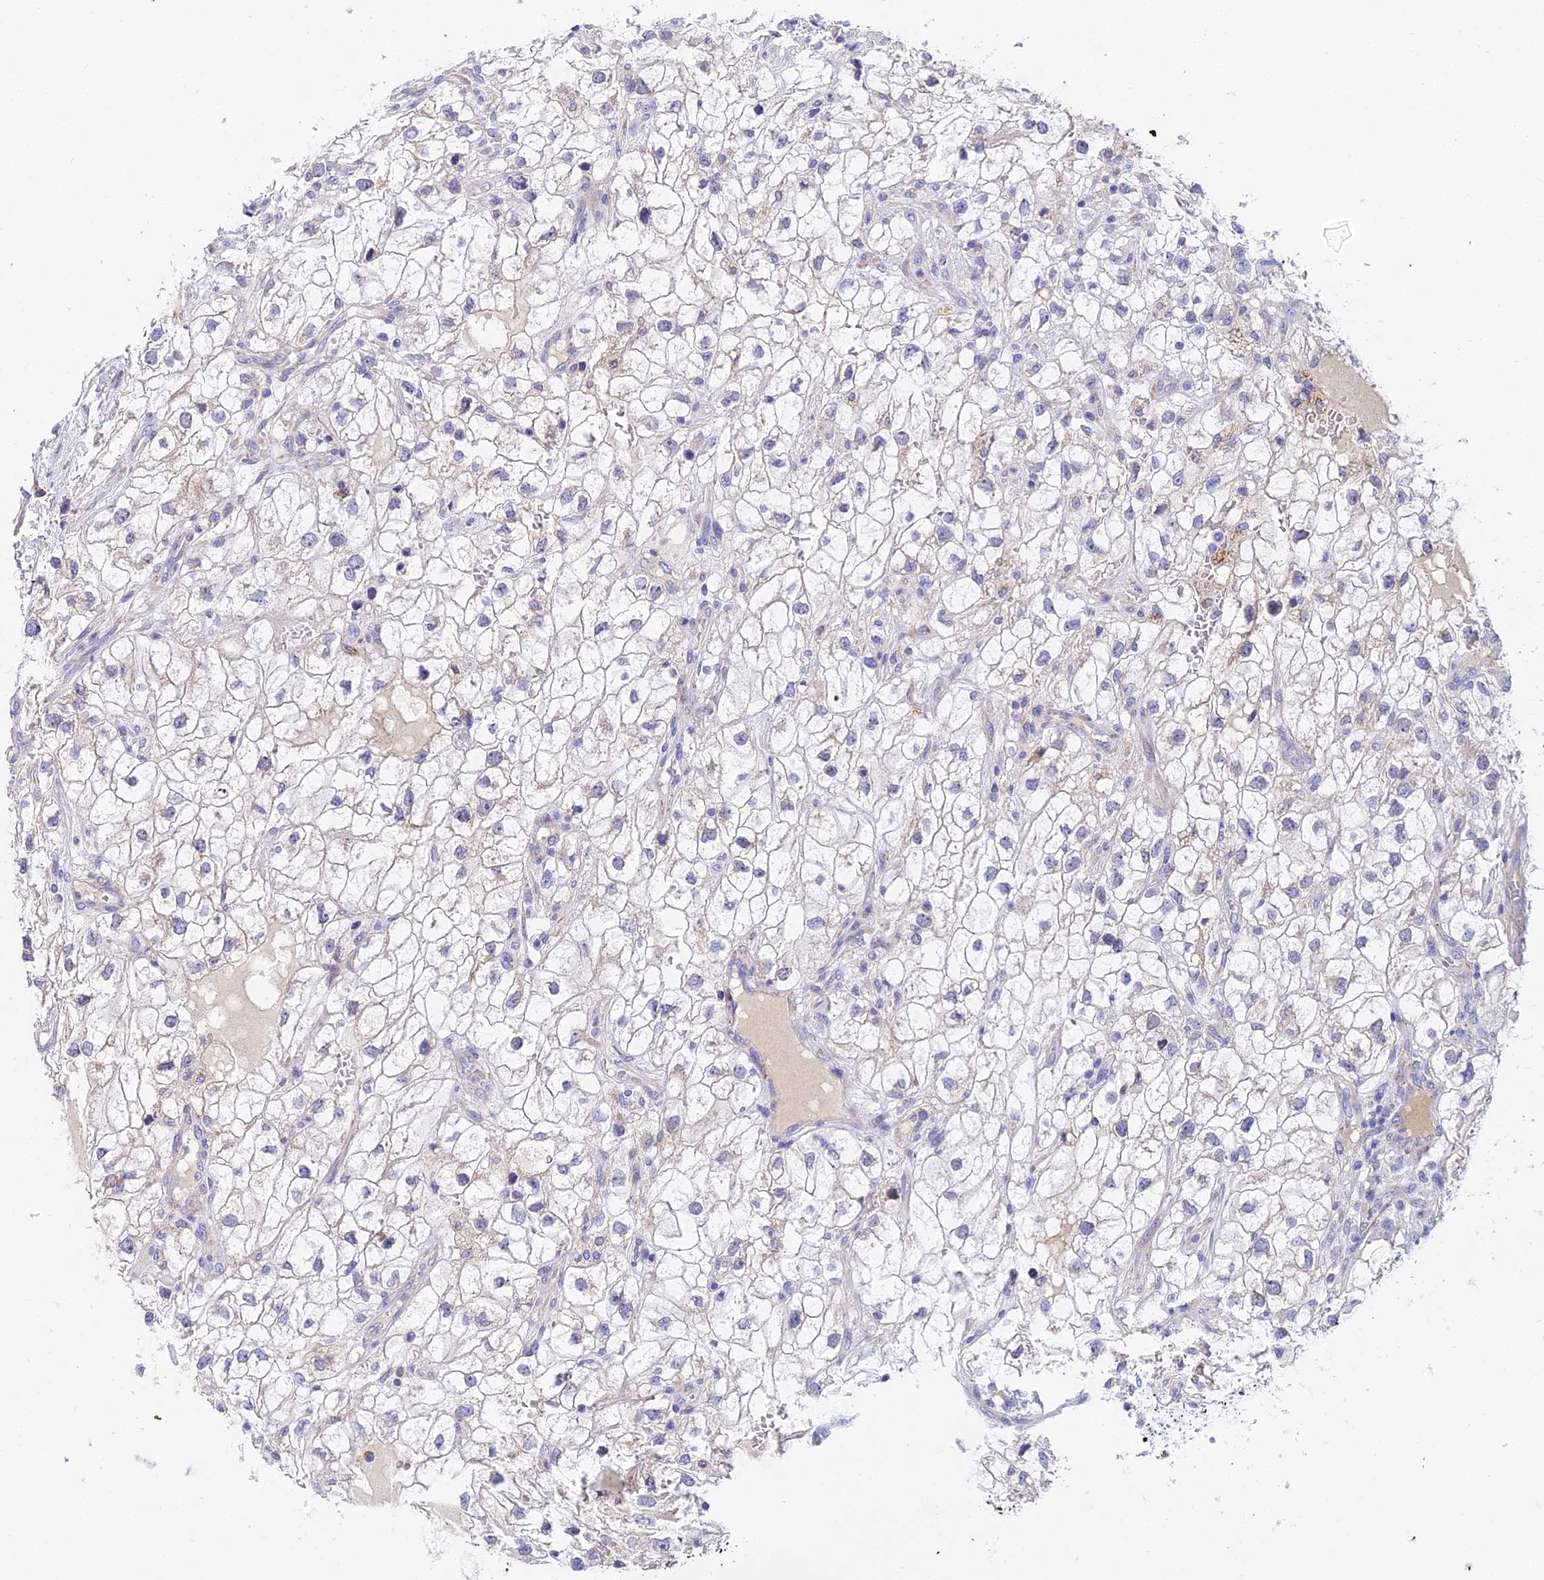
{"staining": {"intensity": "weak", "quantity": "<25%", "location": "cytoplasmic/membranous"}, "tissue": "renal cancer", "cell_type": "Tumor cells", "image_type": "cancer", "snomed": [{"axis": "morphology", "description": "Adenocarcinoma, NOS"}, {"axis": "topography", "description": "Kidney"}], "caption": "High power microscopy histopathology image of an immunohistochemistry (IHC) micrograph of renal cancer (adenocarcinoma), revealing no significant staining in tumor cells. (DAB IHC visualized using brightfield microscopy, high magnification).", "gene": "ACOT2", "patient": {"sex": "male", "age": 59}}